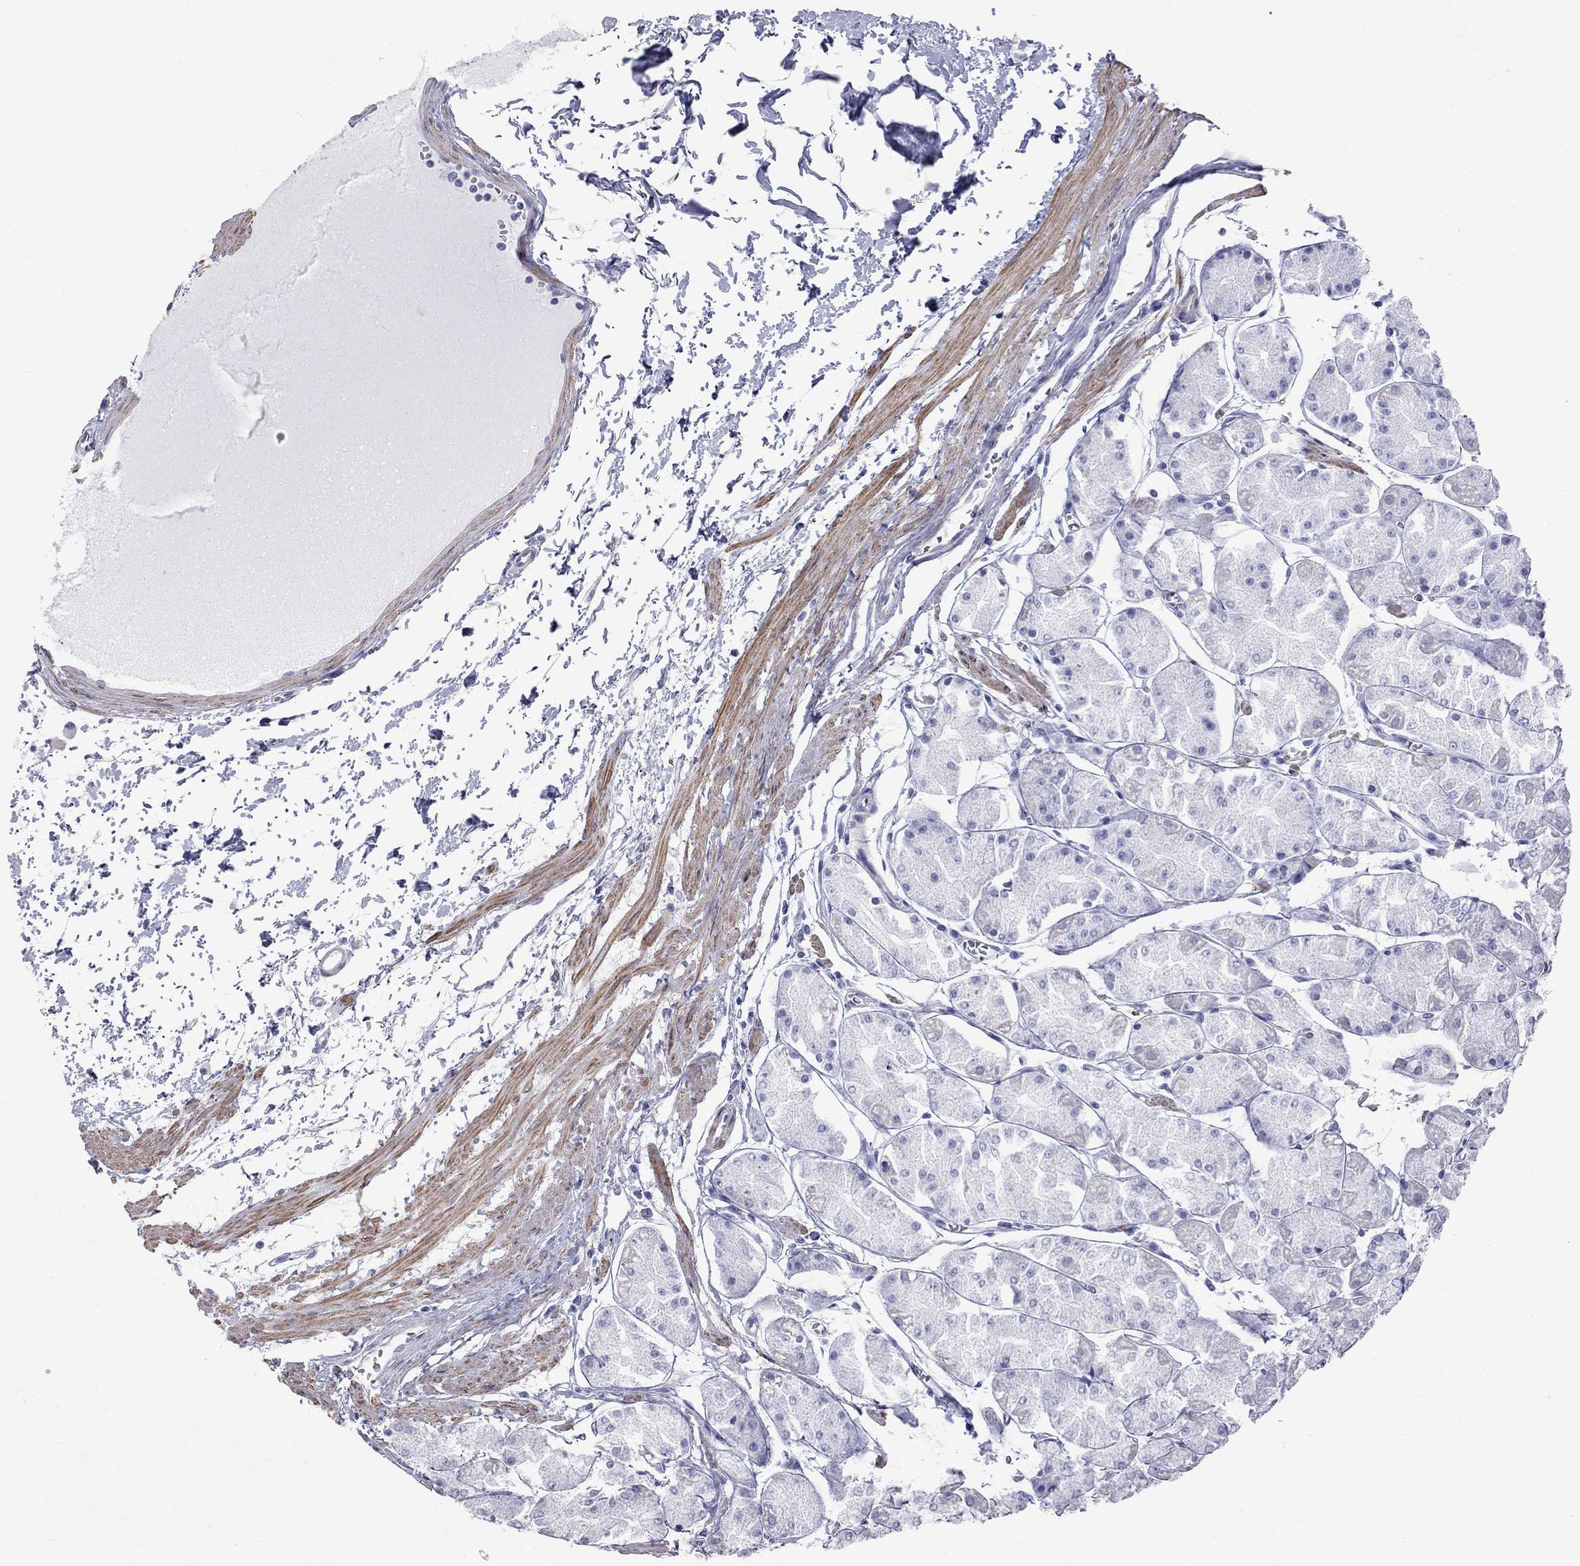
{"staining": {"intensity": "weak", "quantity": "<25%", "location": "cytoplasmic/membranous"}, "tissue": "stomach", "cell_type": "Glandular cells", "image_type": "normal", "snomed": [{"axis": "morphology", "description": "Normal tissue, NOS"}, {"axis": "topography", "description": "Stomach, upper"}], "caption": "Immunohistochemistry image of normal stomach: stomach stained with DAB reveals no significant protein positivity in glandular cells. (DAB immunohistochemistry (IHC), high magnification).", "gene": "BPIFB1", "patient": {"sex": "male", "age": 60}}